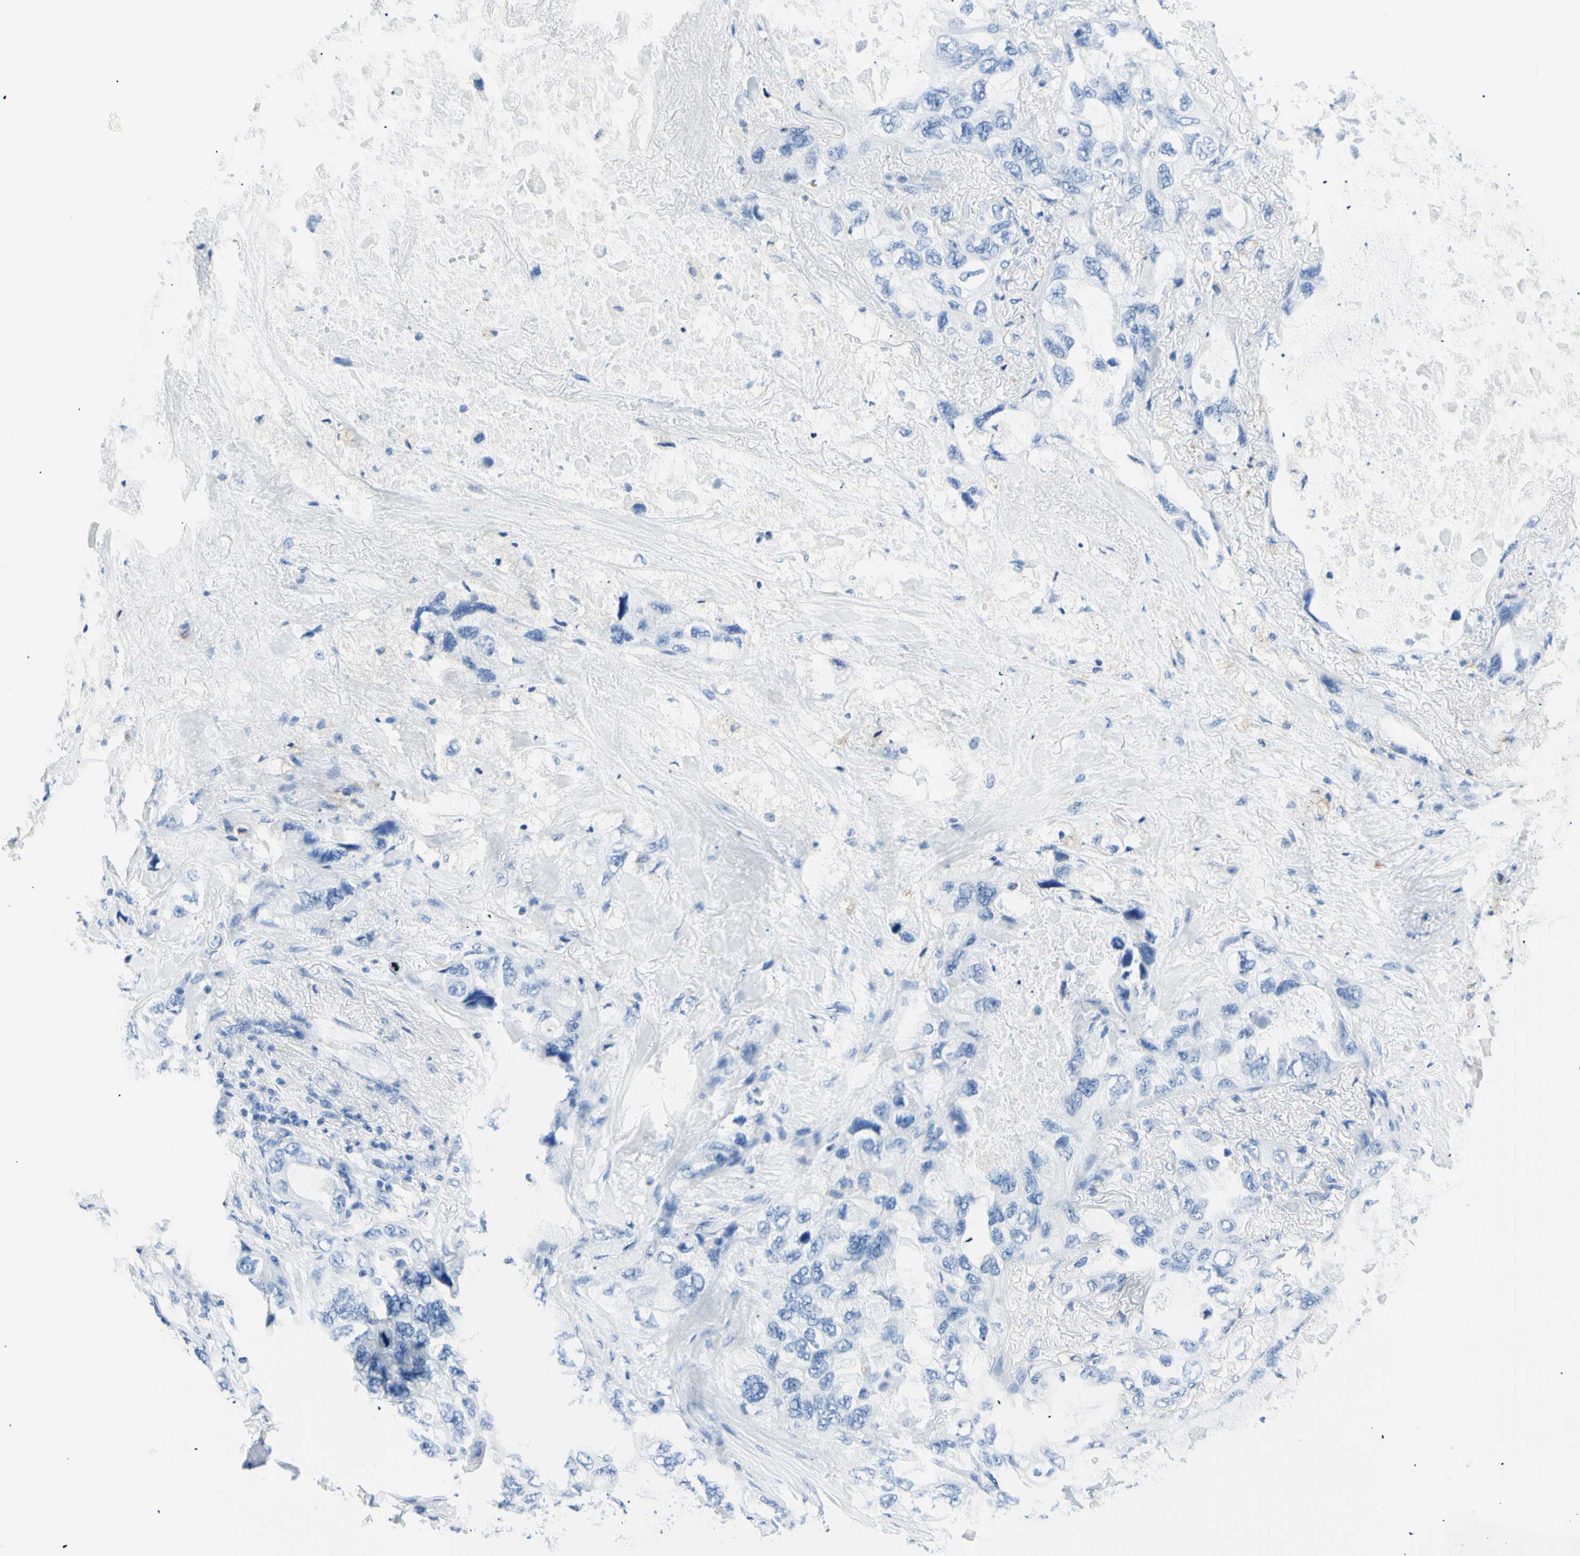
{"staining": {"intensity": "negative", "quantity": "none", "location": "none"}, "tissue": "lung cancer", "cell_type": "Tumor cells", "image_type": "cancer", "snomed": [{"axis": "morphology", "description": "Squamous cell carcinoma, NOS"}, {"axis": "topography", "description": "Lung"}], "caption": "Immunohistochemical staining of lung cancer exhibits no significant positivity in tumor cells. (Stains: DAB (3,3'-diaminobenzidine) immunohistochemistry (IHC) with hematoxylin counter stain, Microscopy: brightfield microscopy at high magnification).", "gene": "HPCA", "patient": {"sex": "female", "age": 73}}